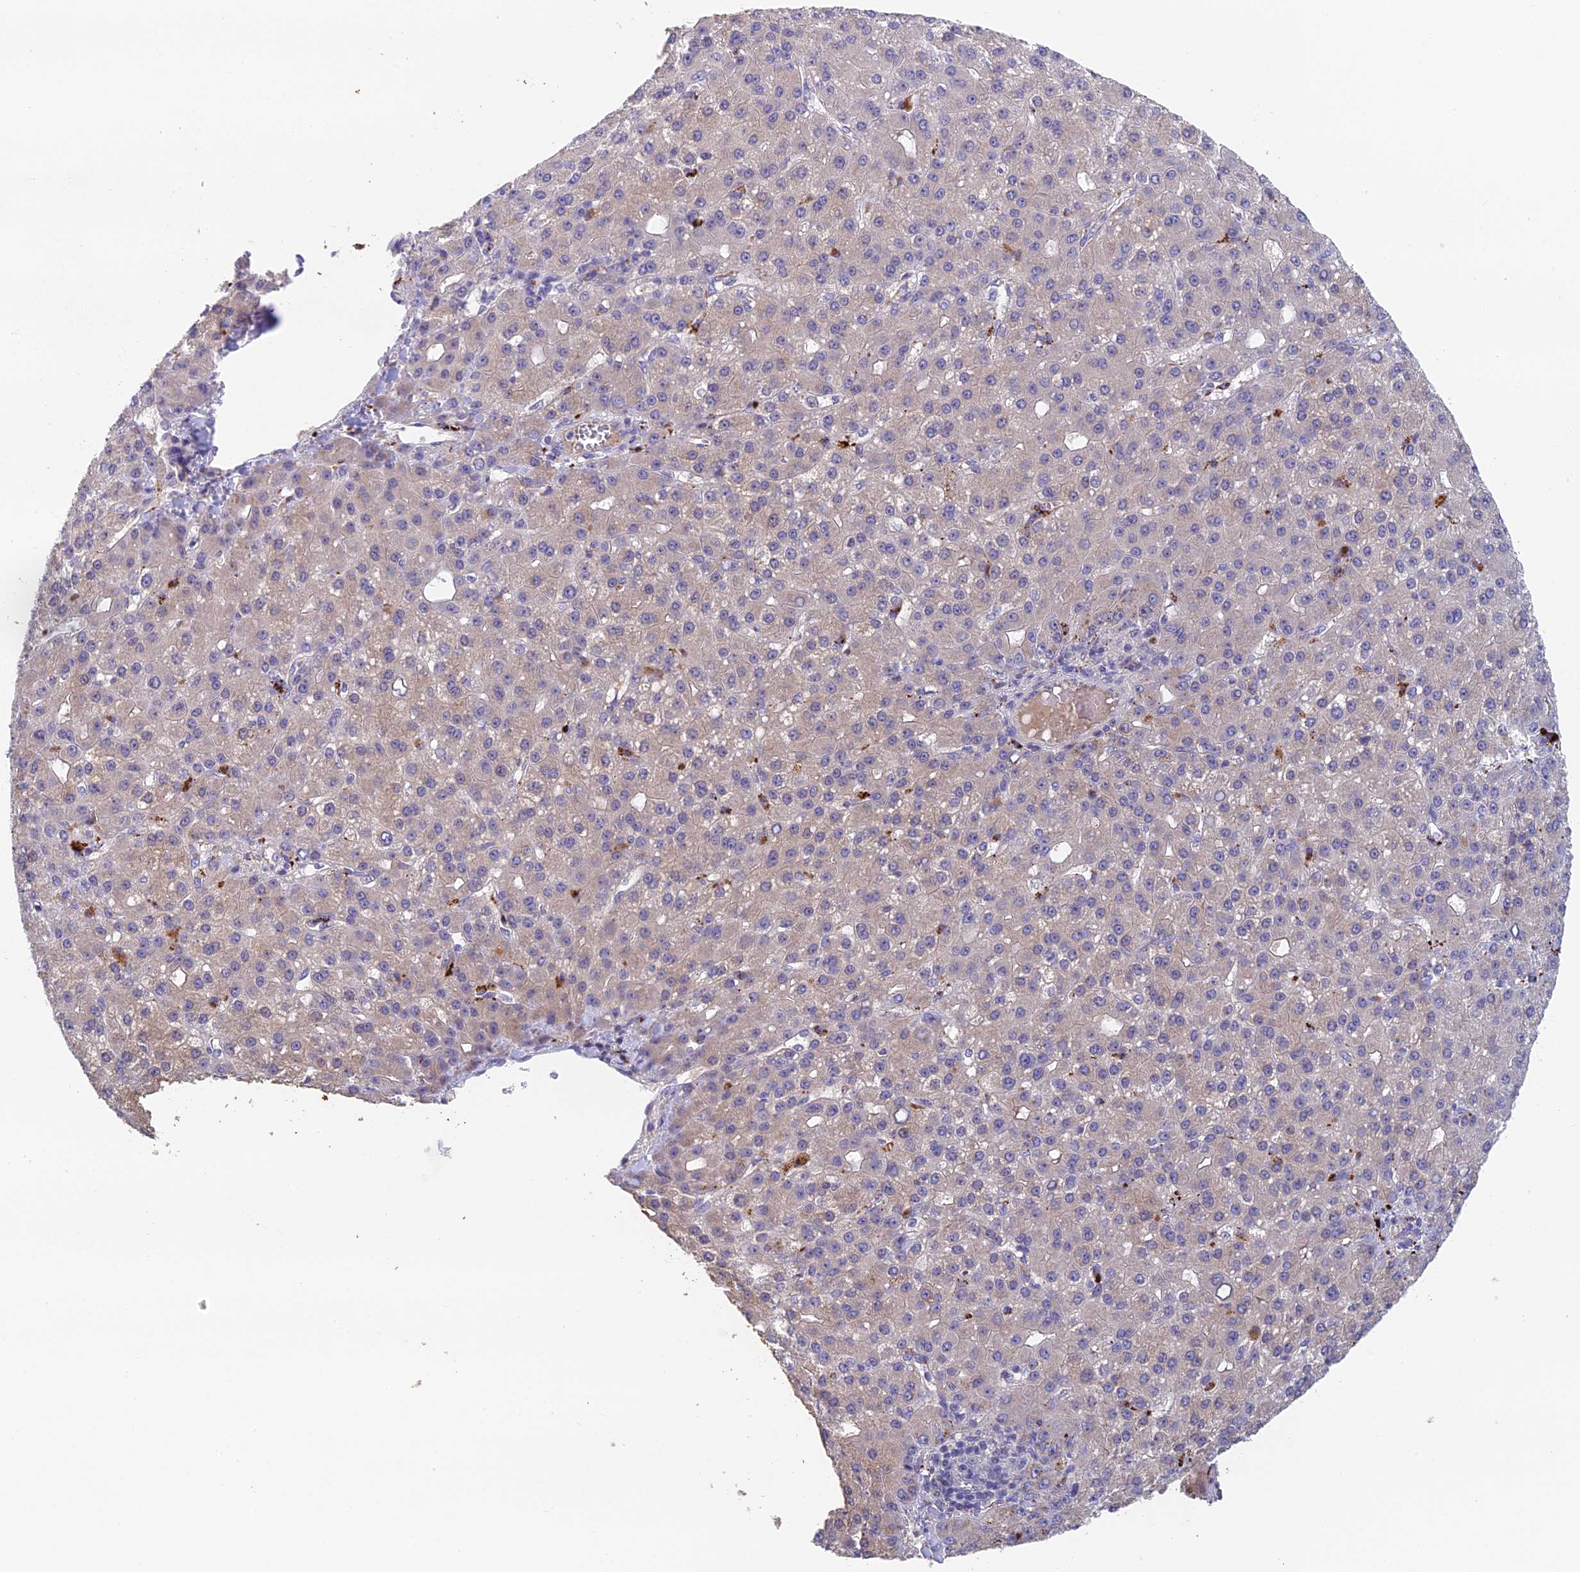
{"staining": {"intensity": "negative", "quantity": "none", "location": "none"}, "tissue": "liver cancer", "cell_type": "Tumor cells", "image_type": "cancer", "snomed": [{"axis": "morphology", "description": "Carcinoma, Hepatocellular, NOS"}, {"axis": "topography", "description": "Liver"}], "caption": "This photomicrograph is of hepatocellular carcinoma (liver) stained with immunohistochemistry to label a protein in brown with the nuclei are counter-stained blue. There is no positivity in tumor cells.", "gene": "ADAMTS13", "patient": {"sex": "male", "age": 67}}